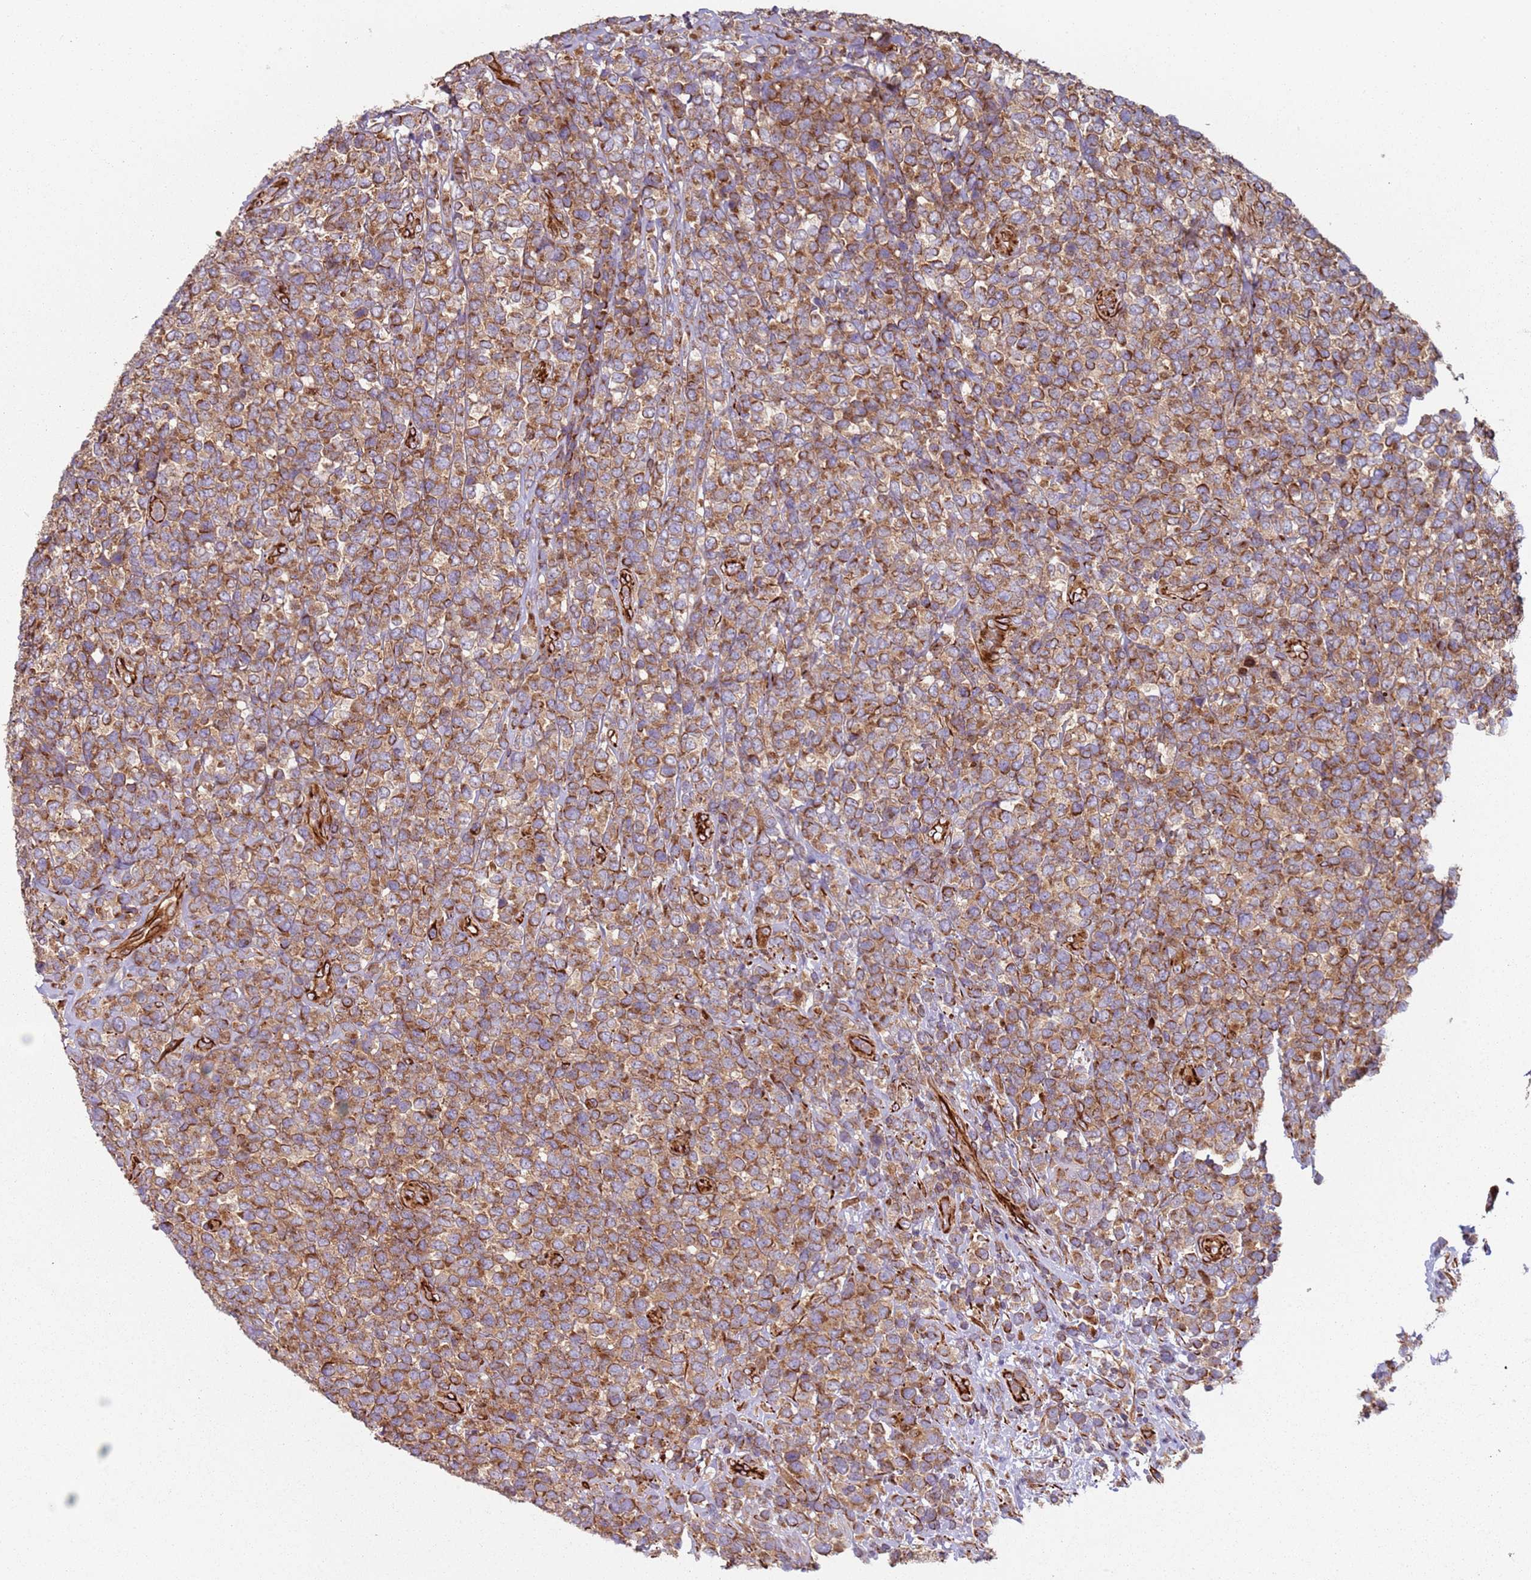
{"staining": {"intensity": "moderate", "quantity": ">75%", "location": "cytoplasmic/membranous"}, "tissue": "lymphoma", "cell_type": "Tumor cells", "image_type": "cancer", "snomed": [{"axis": "morphology", "description": "Malignant lymphoma, non-Hodgkin's type, High grade"}, {"axis": "topography", "description": "Soft tissue"}], "caption": "Protein staining of lymphoma tissue shows moderate cytoplasmic/membranous expression in about >75% of tumor cells.", "gene": "SNAPIN", "patient": {"sex": "female", "age": 56}}